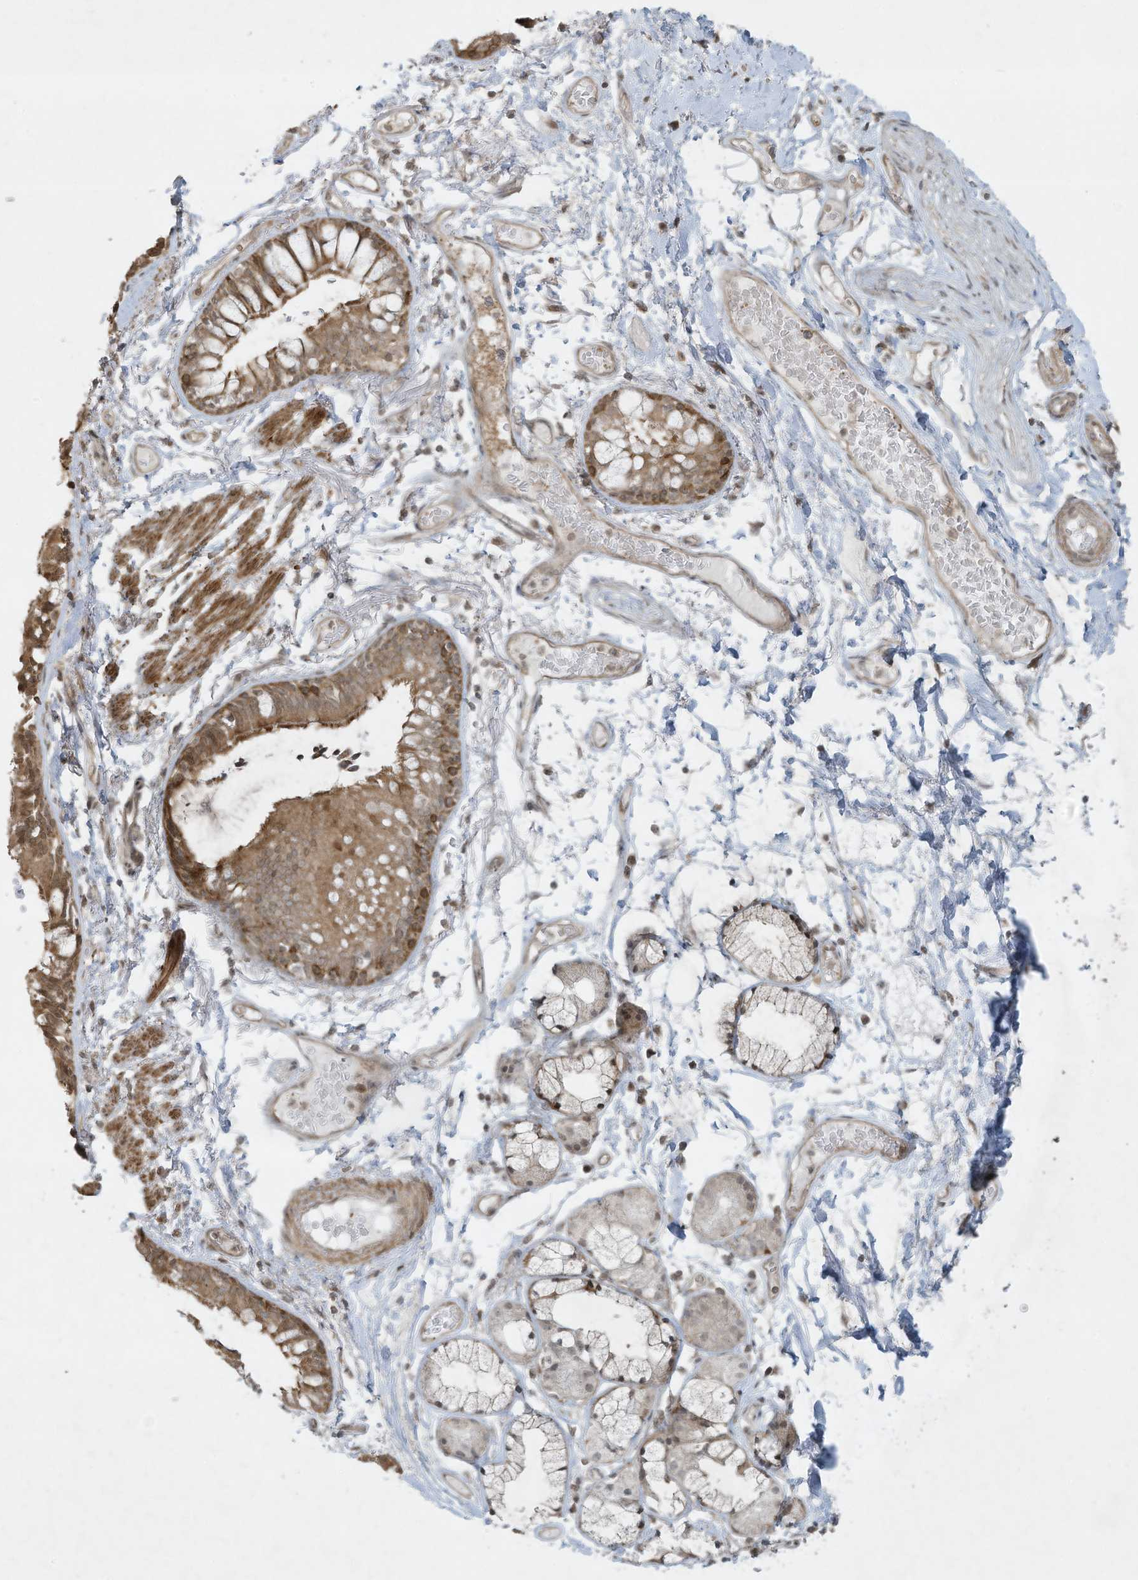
{"staining": {"intensity": "moderate", "quantity": ">75%", "location": "cytoplasmic/membranous"}, "tissue": "bronchus", "cell_type": "Respiratory epithelial cells", "image_type": "normal", "snomed": [{"axis": "morphology", "description": "Normal tissue, NOS"}, {"axis": "topography", "description": "Cartilage tissue"}, {"axis": "topography", "description": "Bronchus"}], "caption": "Moderate cytoplasmic/membranous protein expression is appreciated in about >75% of respiratory epithelial cells in bronchus. (Stains: DAB in brown, nuclei in blue, Microscopy: brightfield microscopy at high magnification).", "gene": "ZNF263", "patient": {"sex": "female", "age": 73}}